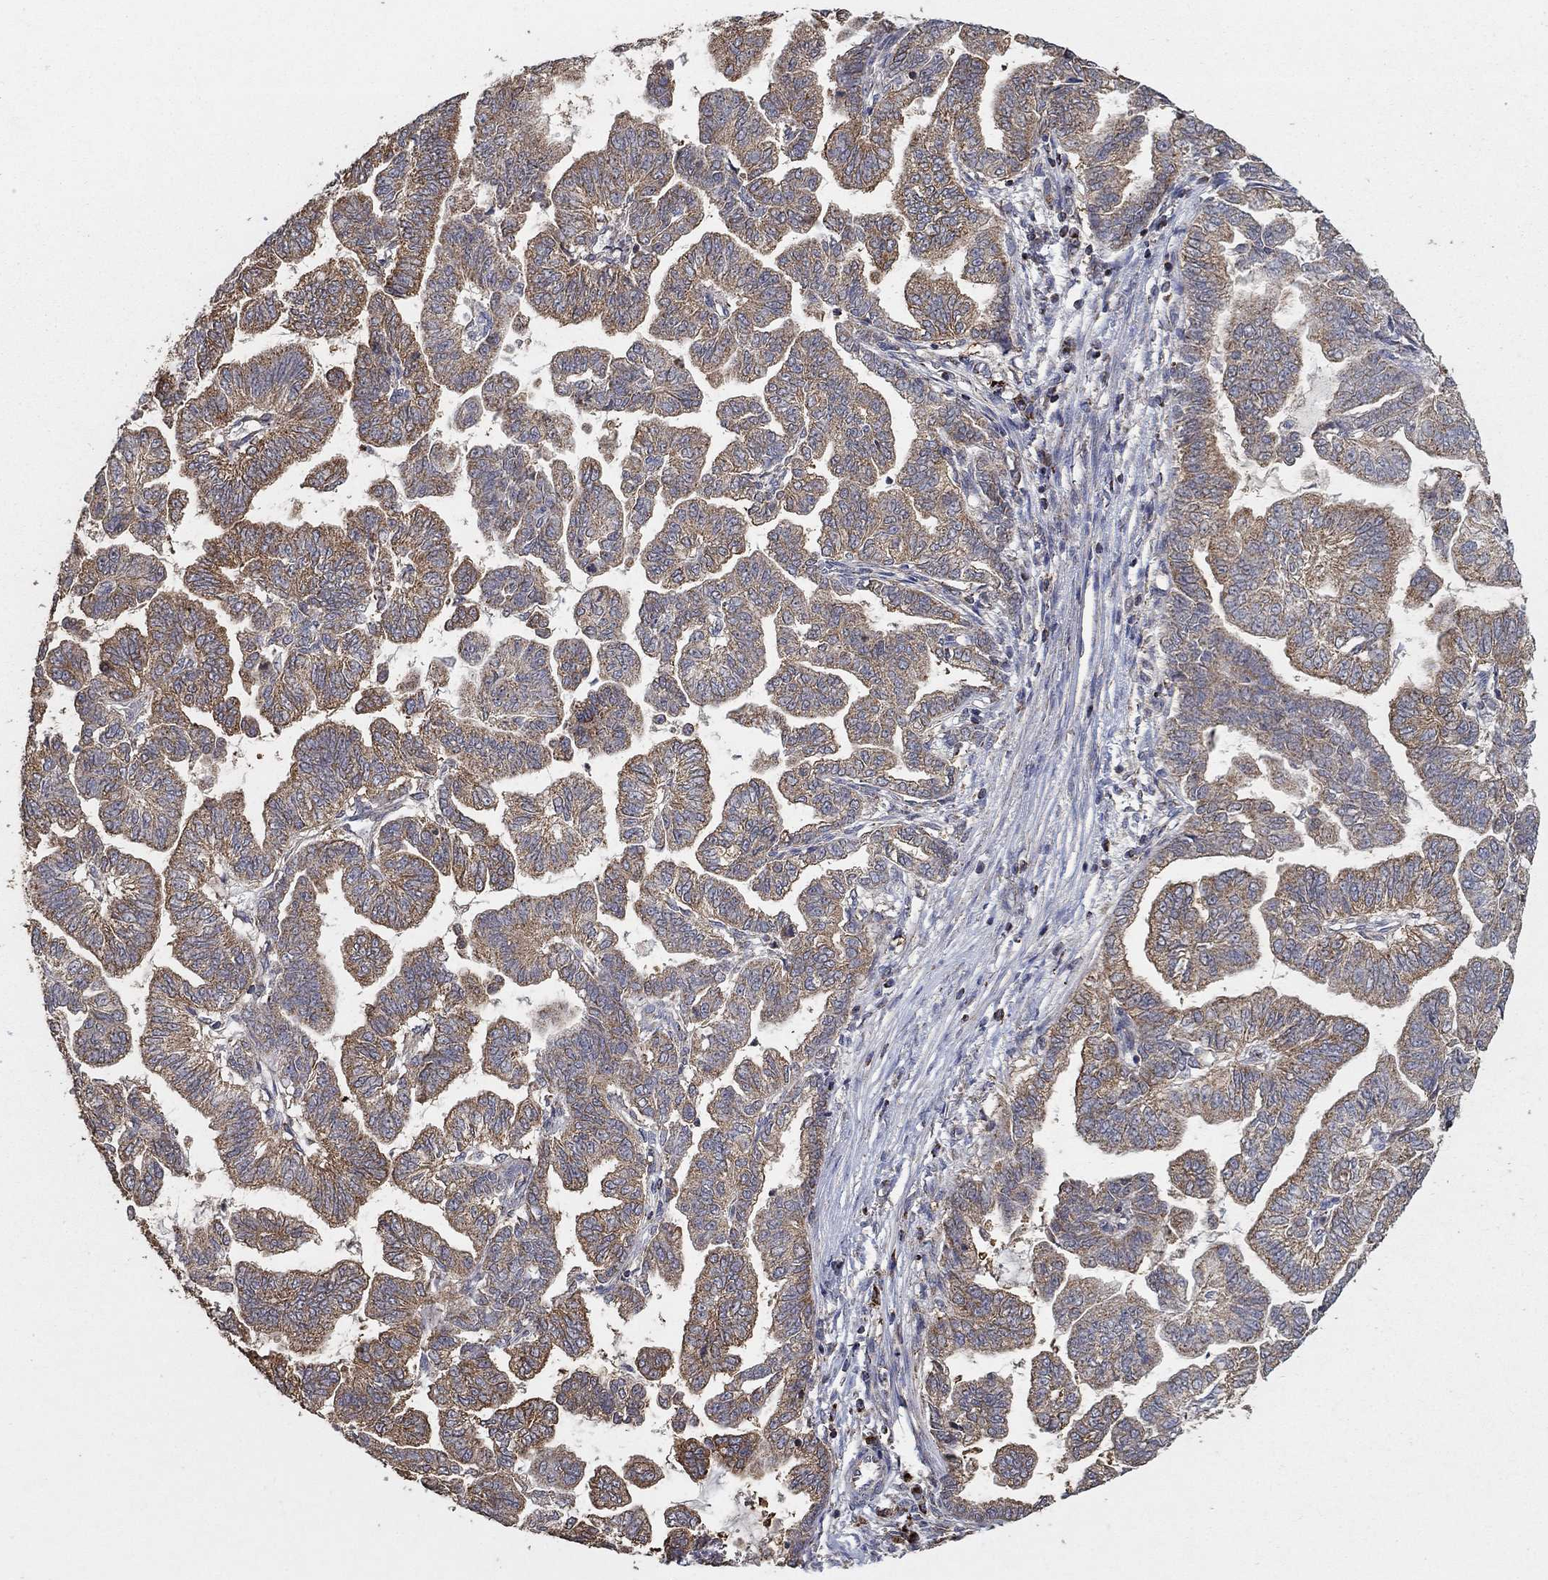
{"staining": {"intensity": "weak", "quantity": ">75%", "location": "cytoplasmic/membranous"}, "tissue": "stomach cancer", "cell_type": "Tumor cells", "image_type": "cancer", "snomed": [{"axis": "morphology", "description": "Adenocarcinoma, NOS"}, {"axis": "topography", "description": "Stomach"}], "caption": "Immunohistochemical staining of stomach adenocarcinoma shows low levels of weak cytoplasmic/membranous staining in approximately >75% of tumor cells.", "gene": "GPSM1", "patient": {"sex": "male", "age": 83}}